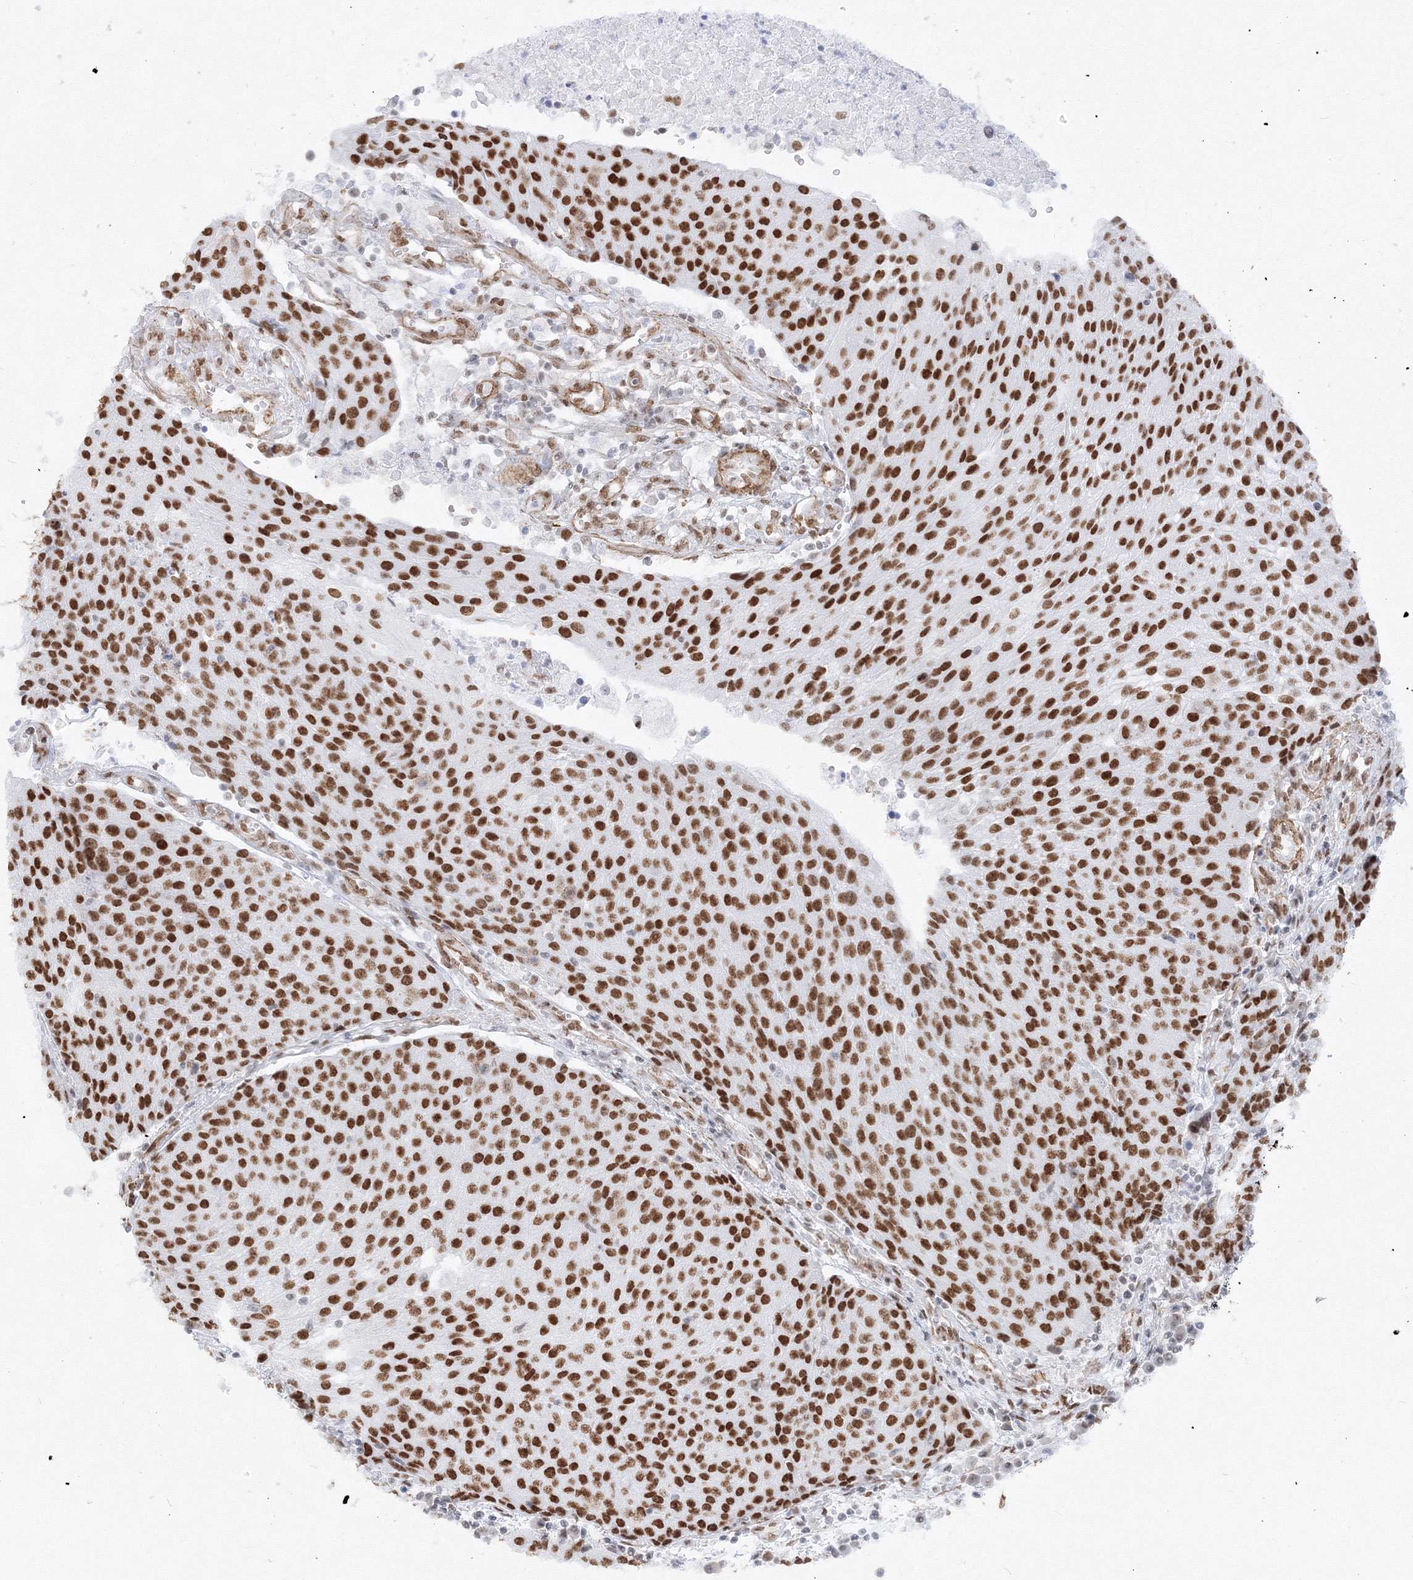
{"staining": {"intensity": "strong", "quantity": "25%-75%", "location": "nuclear"}, "tissue": "urothelial cancer", "cell_type": "Tumor cells", "image_type": "cancer", "snomed": [{"axis": "morphology", "description": "Urothelial carcinoma, High grade"}, {"axis": "topography", "description": "Urinary bladder"}], "caption": "Urothelial carcinoma (high-grade) tissue demonstrates strong nuclear expression in about 25%-75% of tumor cells", "gene": "ZNF638", "patient": {"sex": "female", "age": 85}}